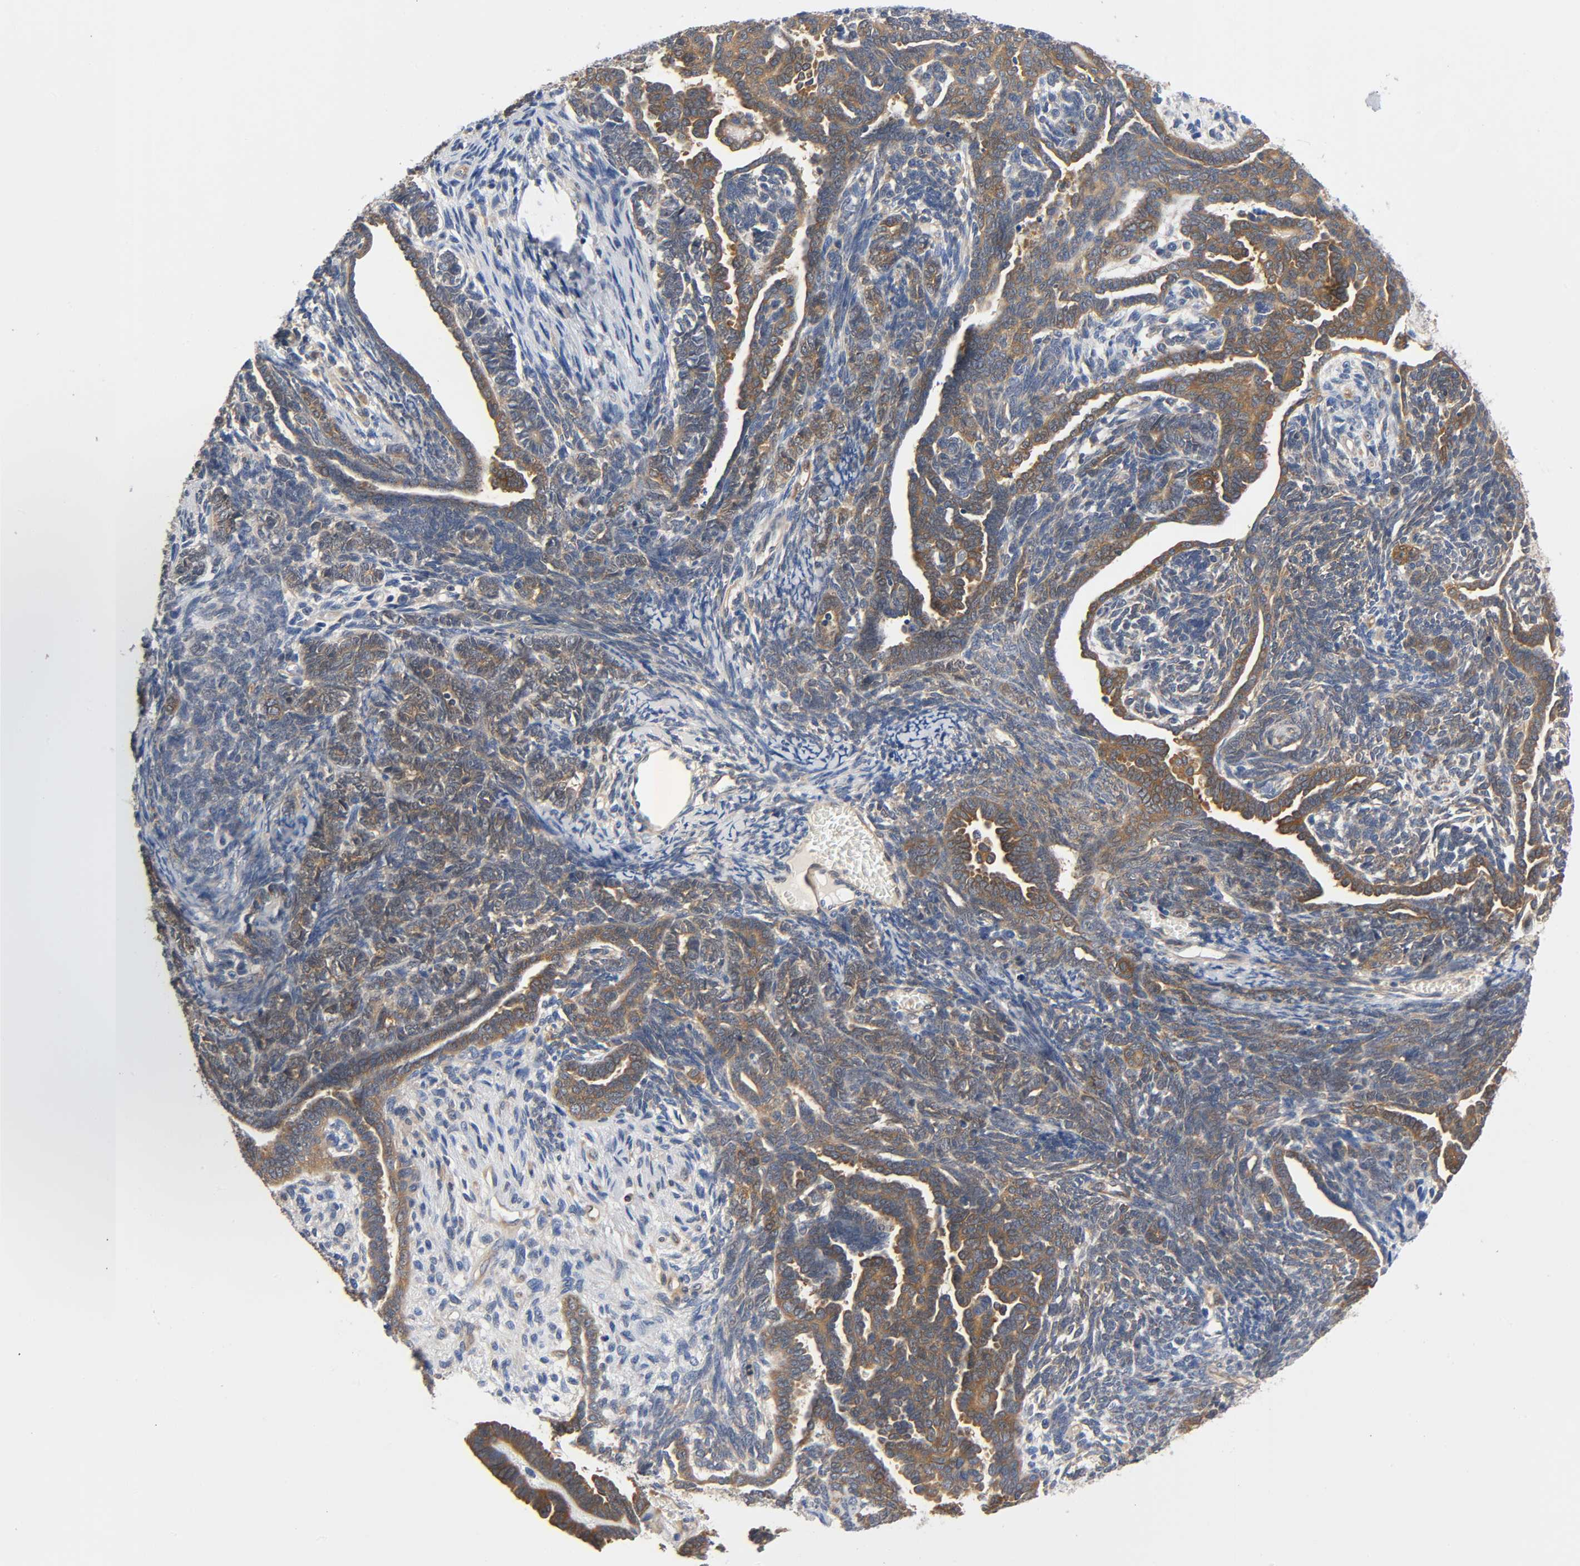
{"staining": {"intensity": "moderate", "quantity": ">75%", "location": "cytoplasmic/membranous"}, "tissue": "endometrial cancer", "cell_type": "Tumor cells", "image_type": "cancer", "snomed": [{"axis": "morphology", "description": "Neoplasm, malignant, NOS"}, {"axis": "topography", "description": "Endometrium"}], "caption": "Moderate cytoplasmic/membranous protein positivity is identified in about >75% of tumor cells in neoplasm (malignant) (endometrial). (Brightfield microscopy of DAB IHC at high magnification).", "gene": "PRKAB1", "patient": {"sex": "female", "age": 74}}